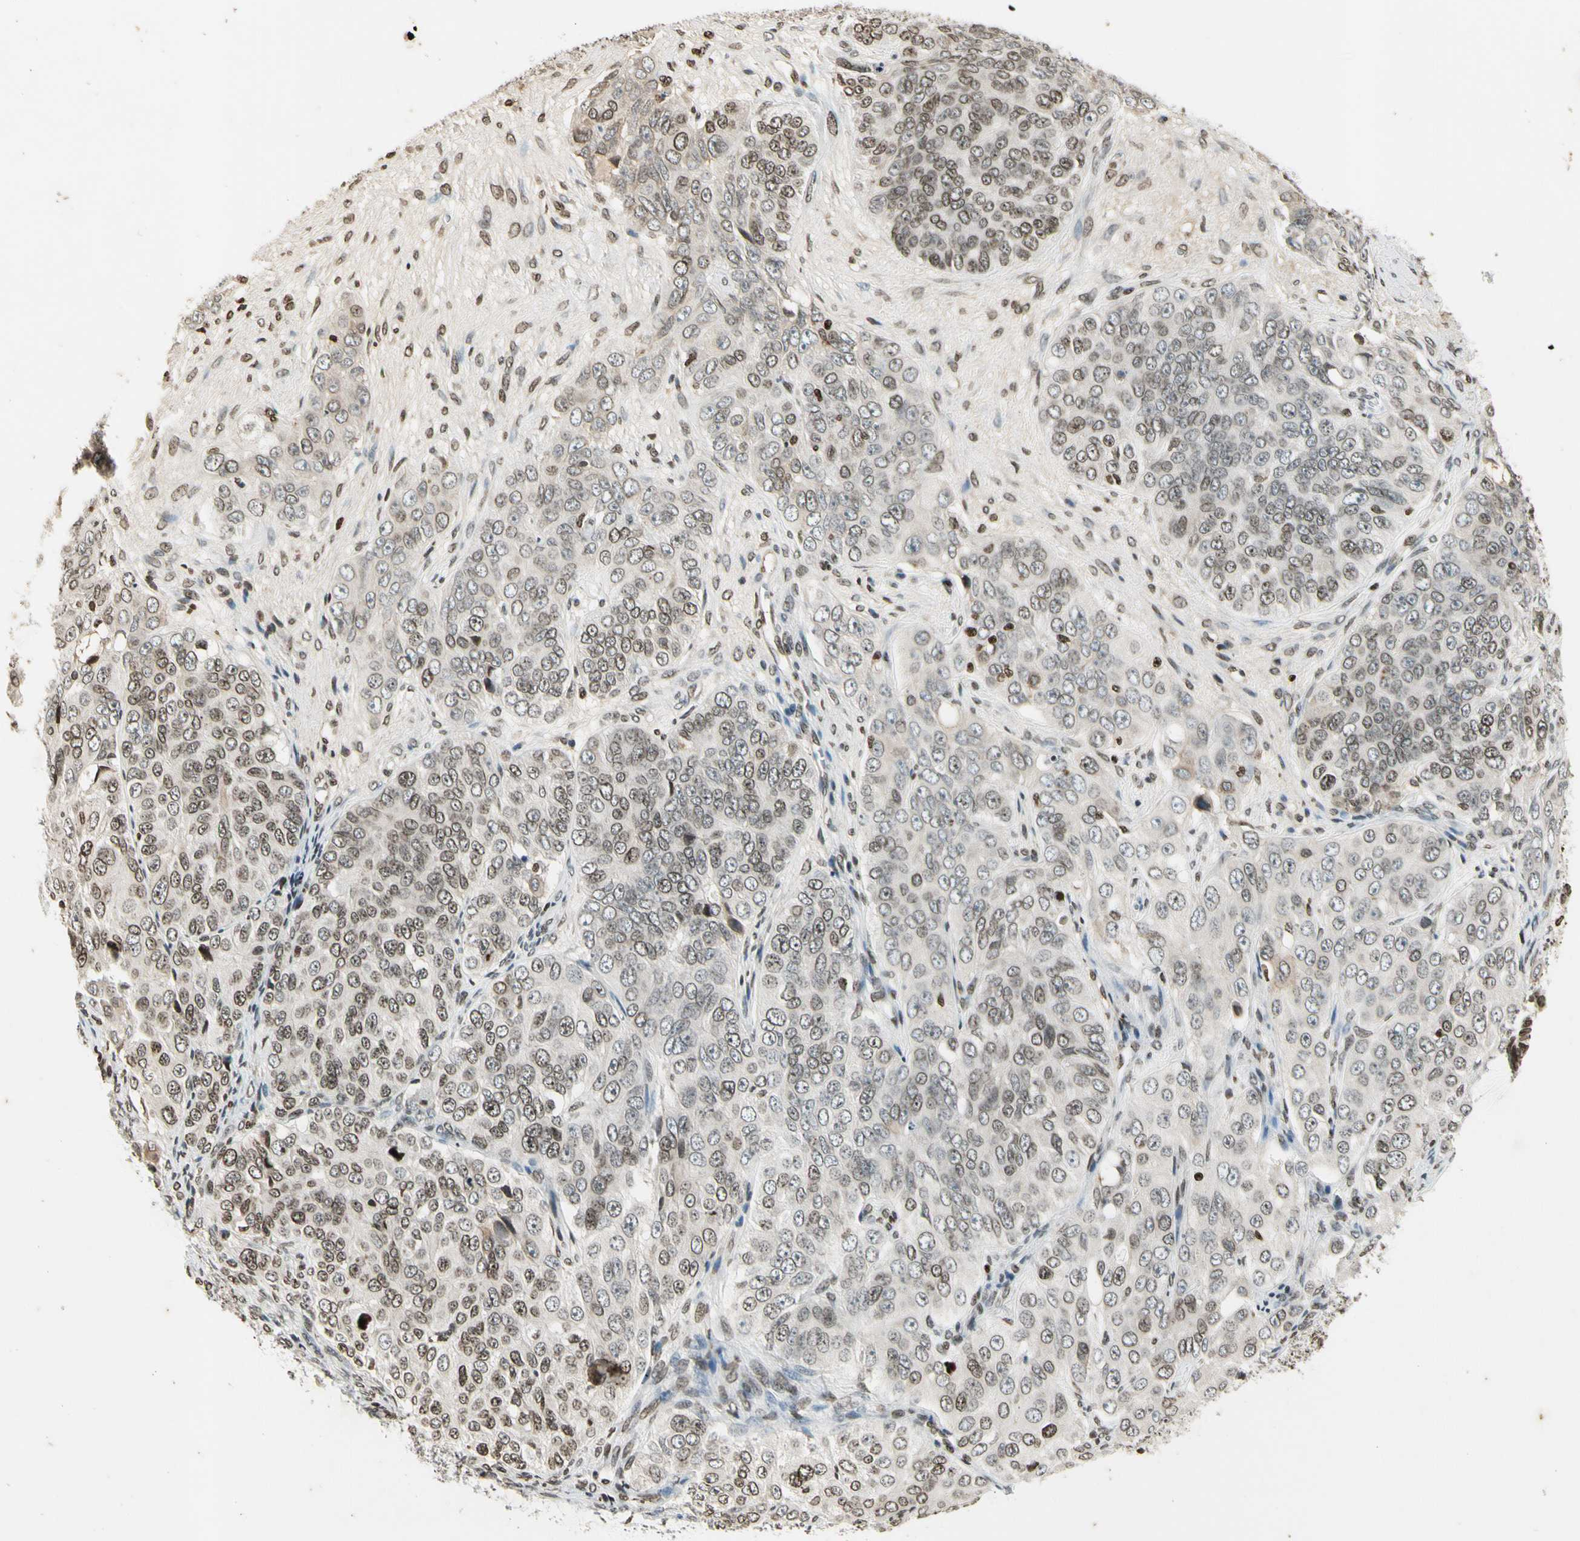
{"staining": {"intensity": "moderate", "quantity": "25%-75%", "location": "nuclear"}, "tissue": "ovarian cancer", "cell_type": "Tumor cells", "image_type": "cancer", "snomed": [{"axis": "morphology", "description": "Carcinoma, endometroid"}, {"axis": "topography", "description": "Ovary"}], "caption": "This micrograph displays immunohistochemistry (IHC) staining of ovarian cancer, with medium moderate nuclear staining in about 25%-75% of tumor cells.", "gene": "RORA", "patient": {"sex": "female", "age": 51}}